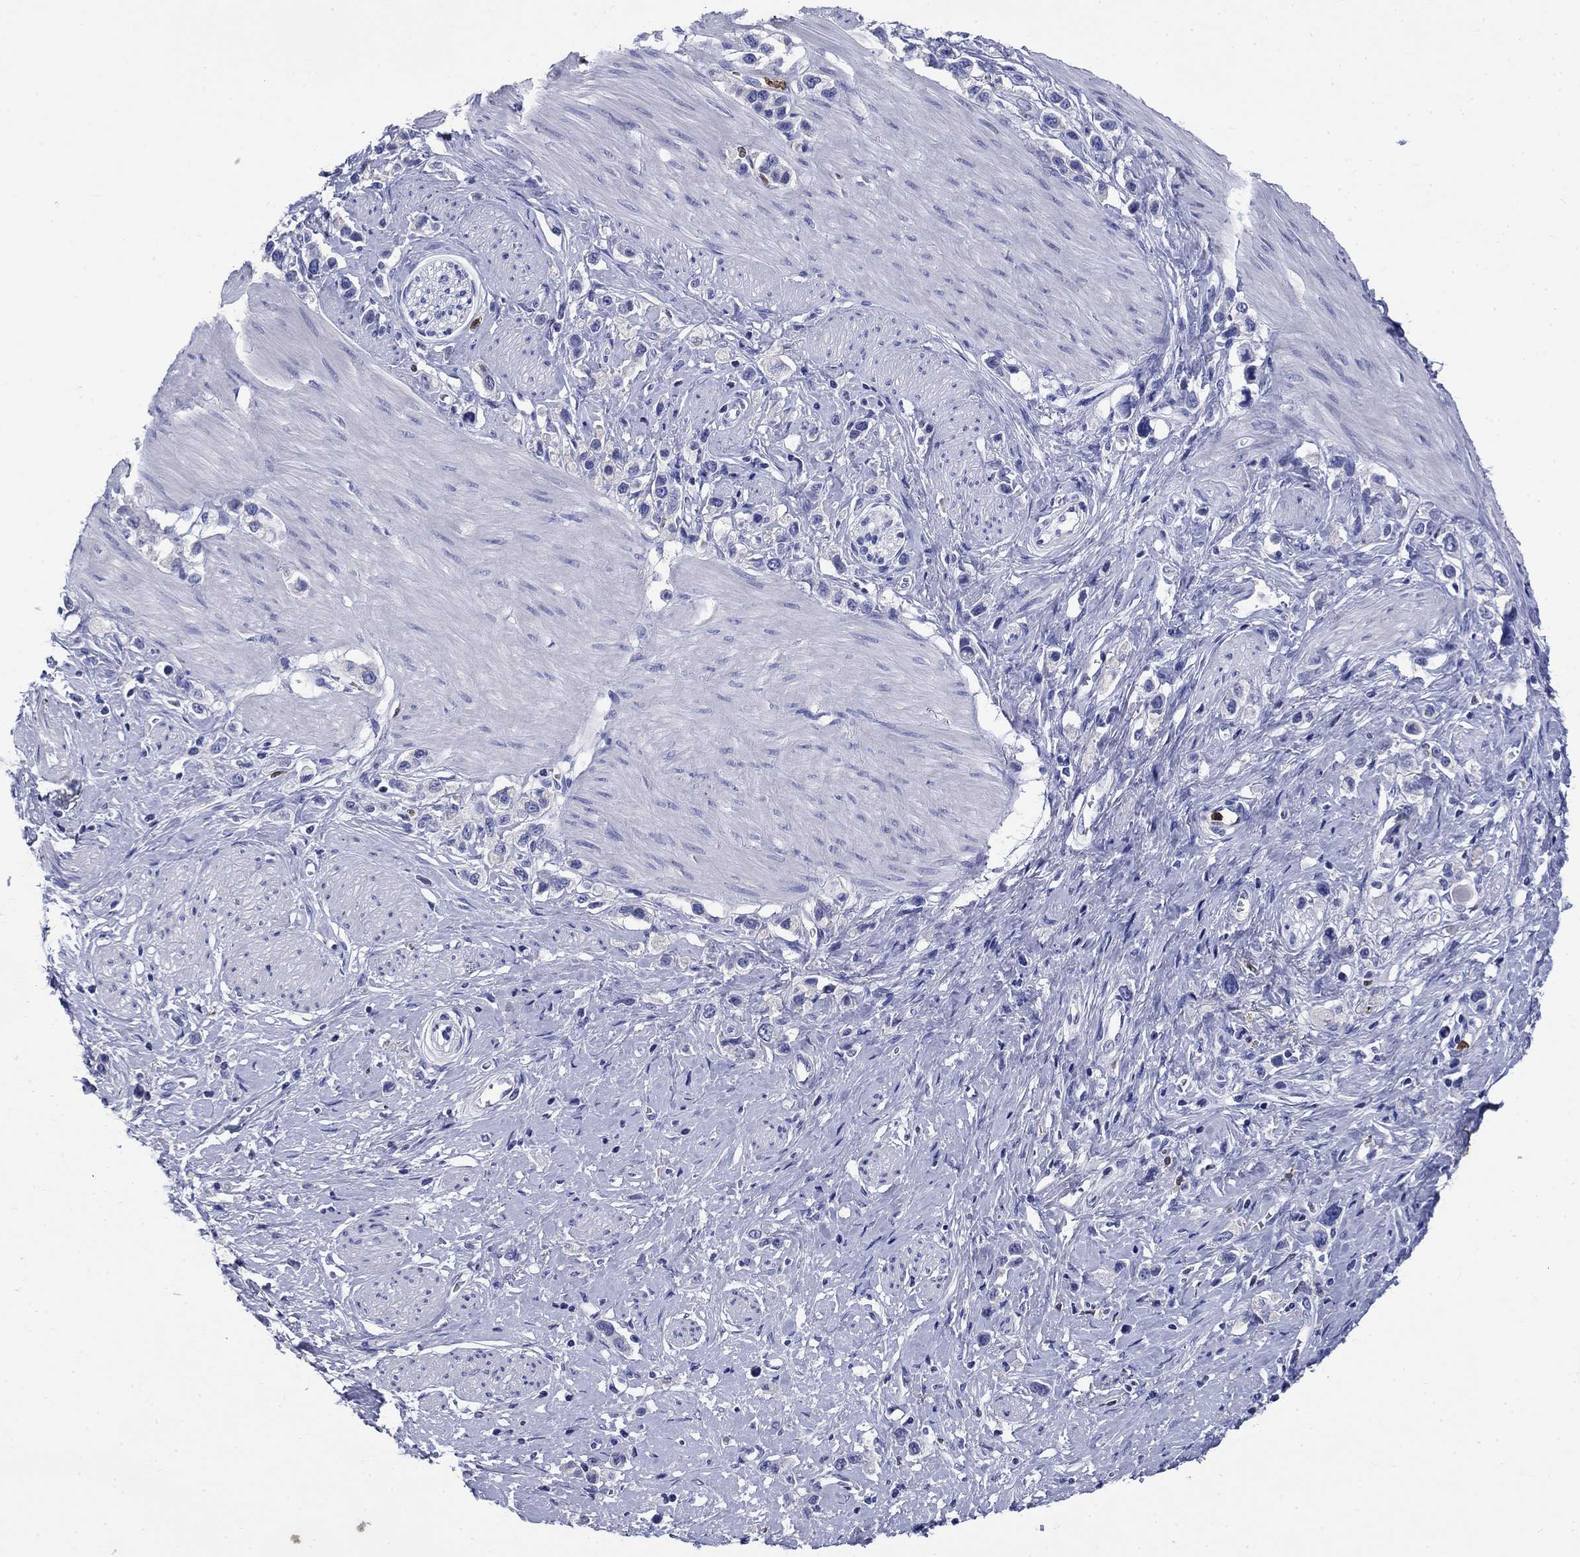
{"staining": {"intensity": "negative", "quantity": "none", "location": "none"}, "tissue": "stomach cancer", "cell_type": "Tumor cells", "image_type": "cancer", "snomed": [{"axis": "morphology", "description": "Normal tissue, NOS"}, {"axis": "morphology", "description": "Adenocarcinoma, NOS"}, {"axis": "morphology", "description": "Adenocarcinoma, High grade"}, {"axis": "topography", "description": "Stomach, upper"}, {"axis": "topography", "description": "Stomach"}], "caption": "Stomach cancer (adenocarcinoma (high-grade)) stained for a protein using immunohistochemistry (IHC) exhibits no positivity tumor cells.", "gene": "TFR2", "patient": {"sex": "female", "age": 65}}